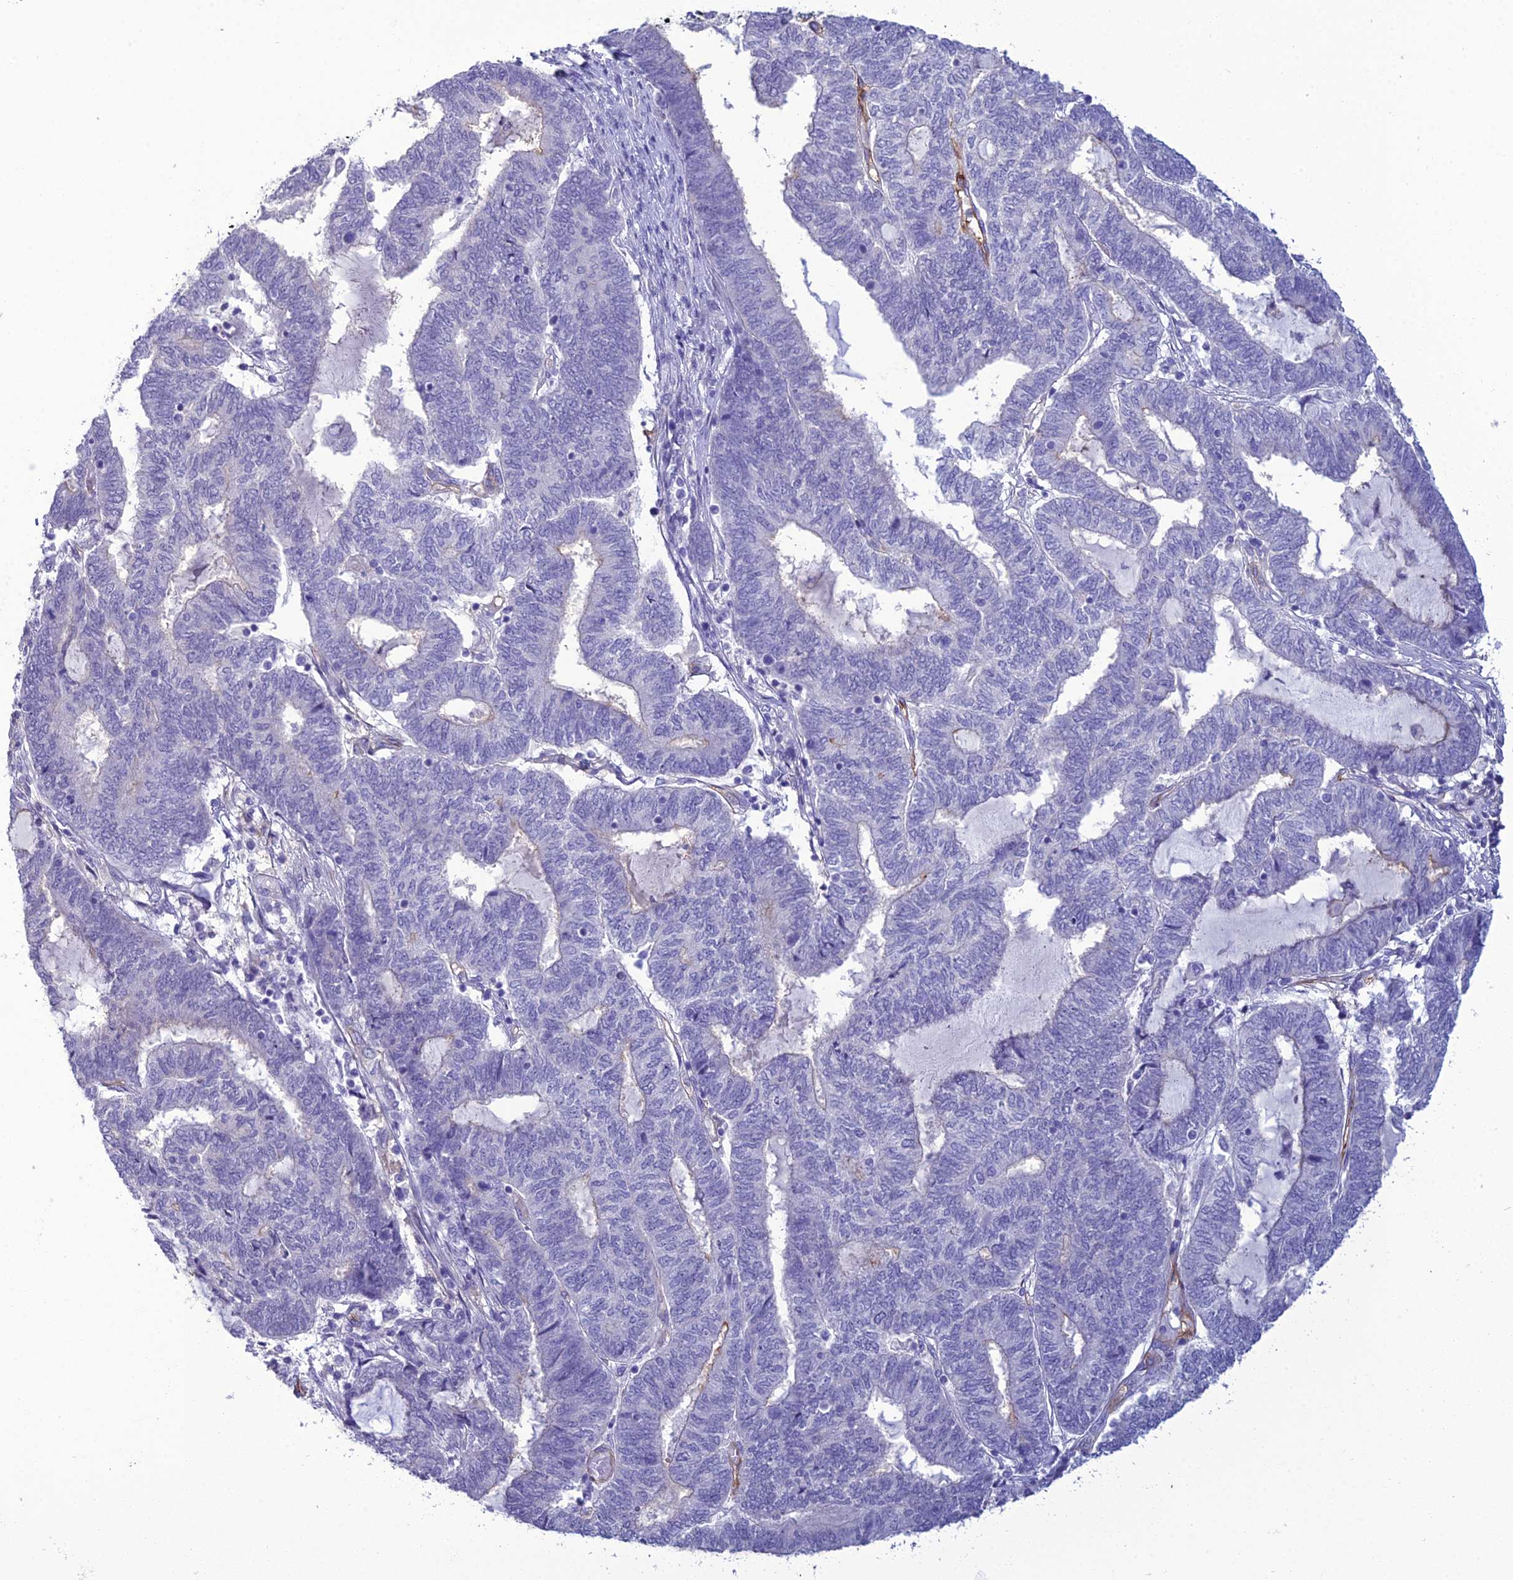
{"staining": {"intensity": "negative", "quantity": "none", "location": "none"}, "tissue": "endometrial cancer", "cell_type": "Tumor cells", "image_type": "cancer", "snomed": [{"axis": "morphology", "description": "Adenocarcinoma, NOS"}, {"axis": "topography", "description": "Uterus"}, {"axis": "topography", "description": "Endometrium"}], "caption": "The IHC image has no significant staining in tumor cells of endometrial adenocarcinoma tissue. The staining was performed using DAB to visualize the protein expression in brown, while the nuclei were stained in blue with hematoxylin (Magnification: 20x).", "gene": "ACE", "patient": {"sex": "female", "age": 70}}